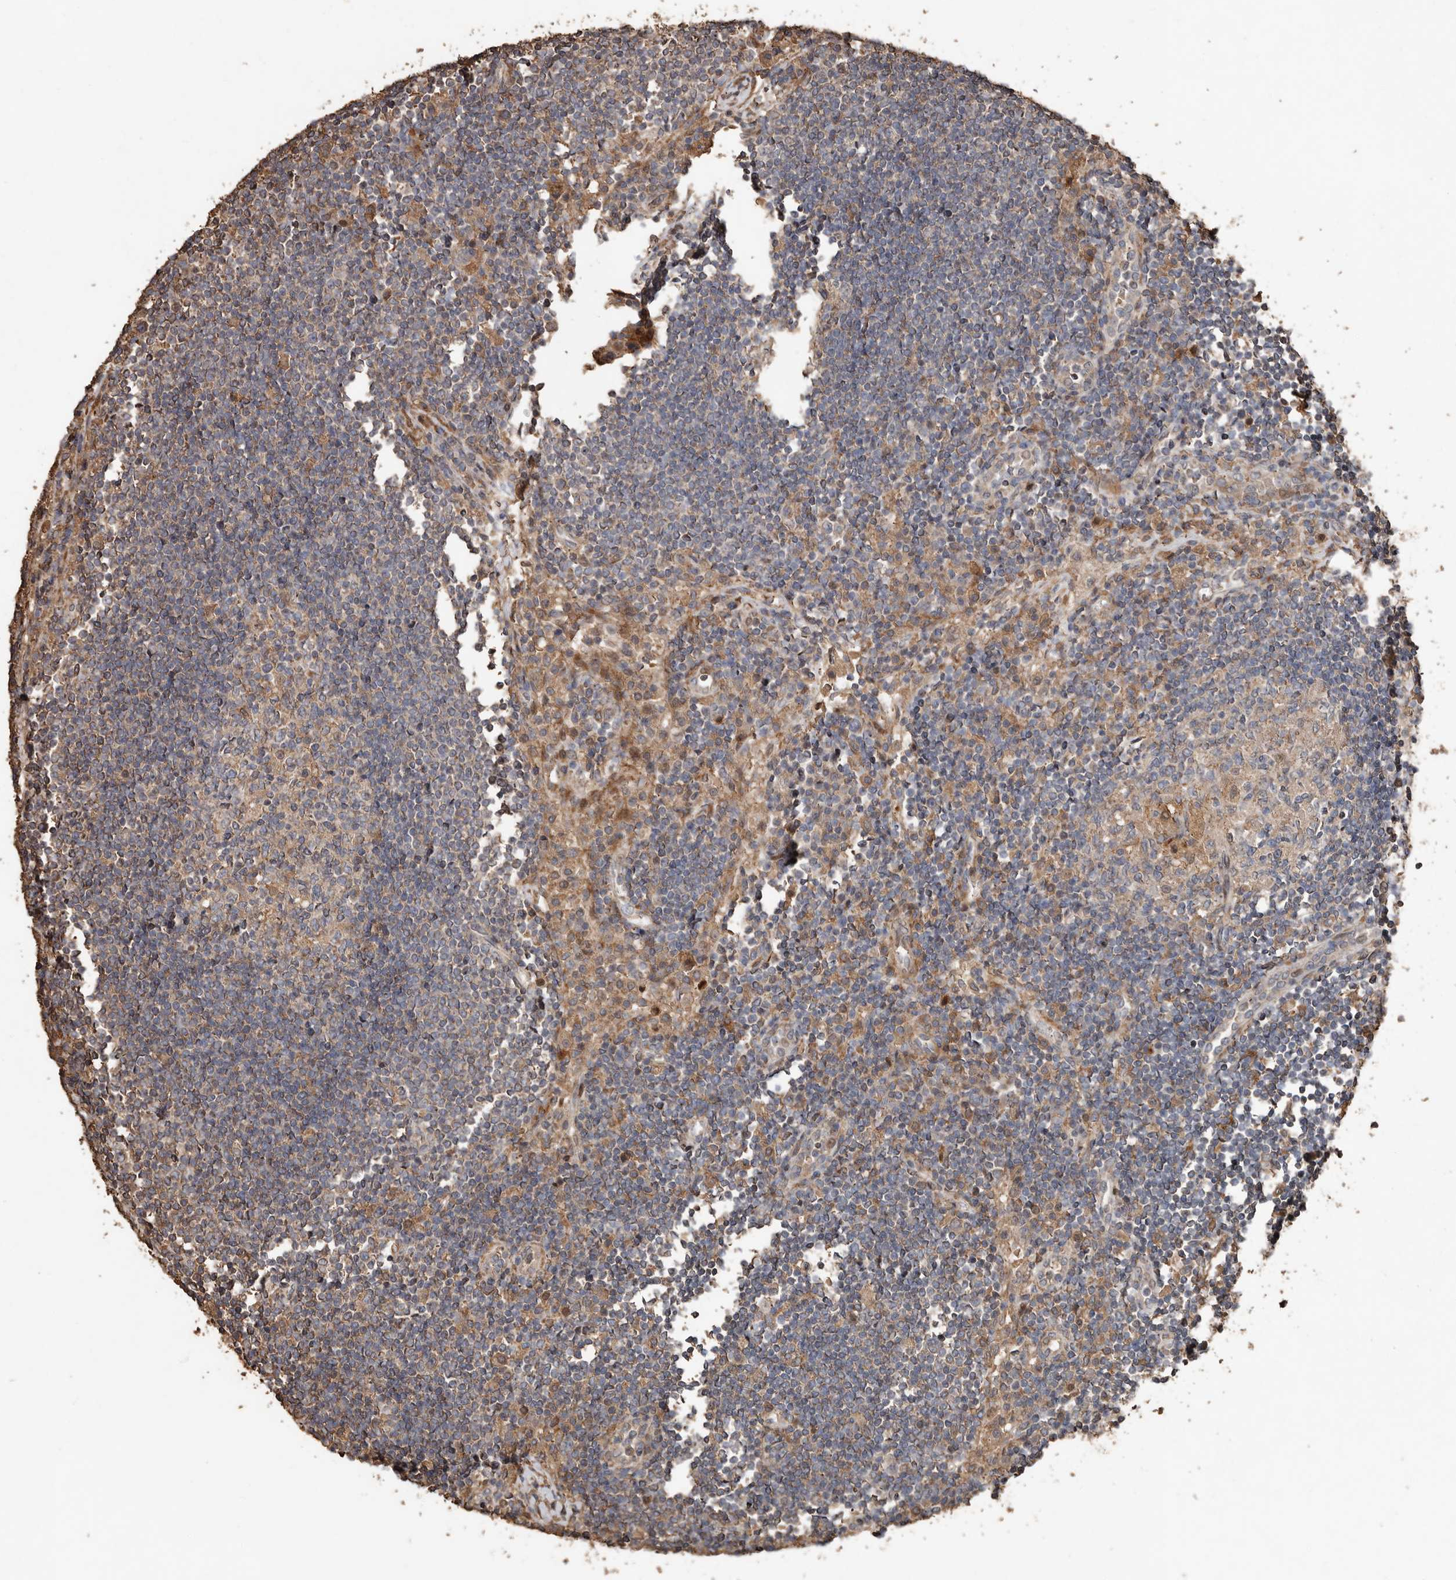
{"staining": {"intensity": "weak", "quantity": "25%-75%", "location": "cytoplasmic/membranous"}, "tissue": "lymph node", "cell_type": "Germinal center cells", "image_type": "normal", "snomed": [{"axis": "morphology", "description": "Normal tissue, NOS"}, {"axis": "topography", "description": "Lymph node"}], "caption": "DAB (3,3'-diaminobenzidine) immunohistochemical staining of benign human lymph node shows weak cytoplasmic/membranous protein positivity in about 25%-75% of germinal center cells. (IHC, brightfield microscopy, high magnification).", "gene": "RANBP17", "patient": {"sex": "female", "age": 53}}